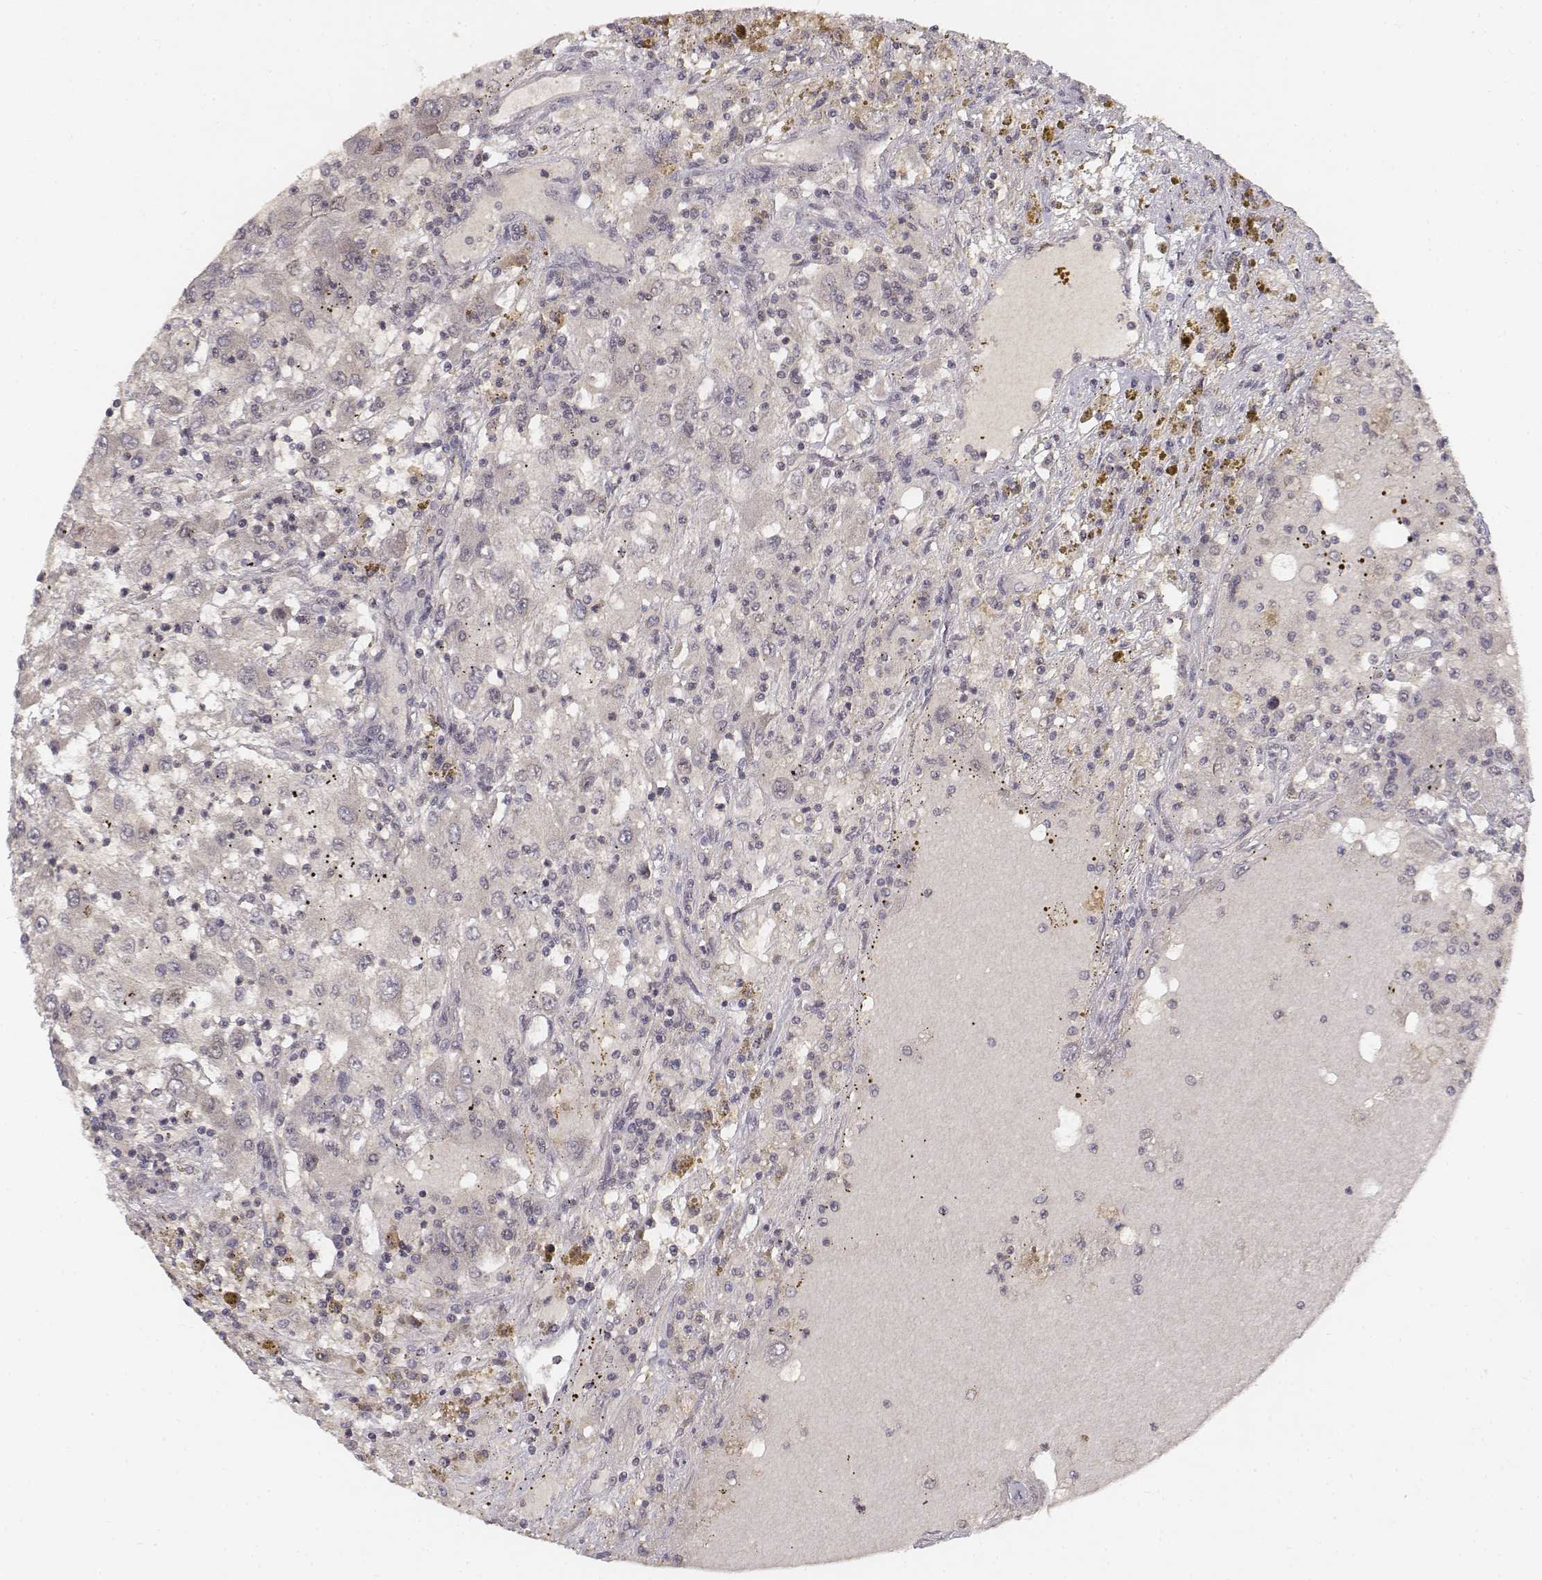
{"staining": {"intensity": "negative", "quantity": "none", "location": "none"}, "tissue": "renal cancer", "cell_type": "Tumor cells", "image_type": "cancer", "snomed": [{"axis": "morphology", "description": "Adenocarcinoma, NOS"}, {"axis": "topography", "description": "Kidney"}], "caption": "High magnification brightfield microscopy of renal adenocarcinoma stained with DAB (3,3'-diaminobenzidine) (brown) and counterstained with hematoxylin (blue): tumor cells show no significant expression.", "gene": "FANCD2", "patient": {"sex": "female", "age": 67}}